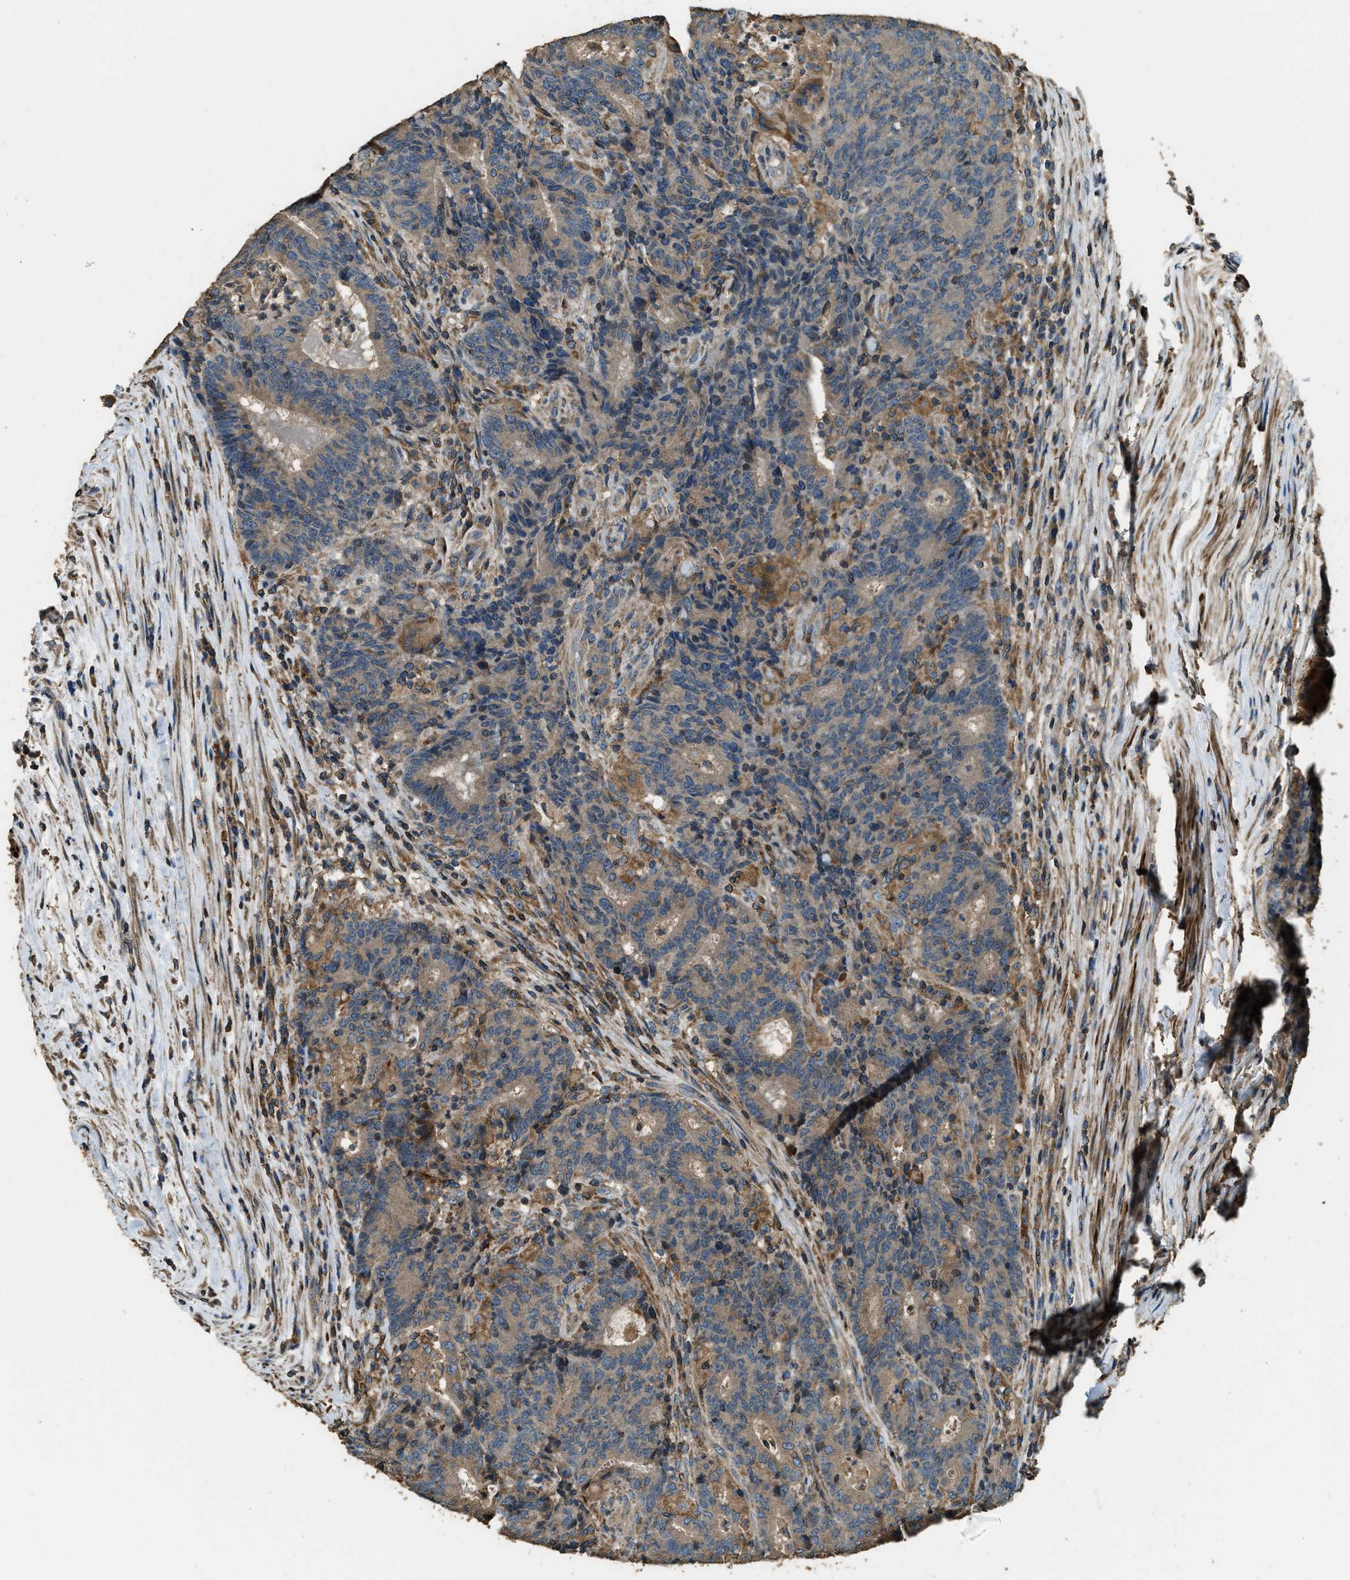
{"staining": {"intensity": "moderate", "quantity": ">75%", "location": "cytoplasmic/membranous"}, "tissue": "colorectal cancer", "cell_type": "Tumor cells", "image_type": "cancer", "snomed": [{"axis": "morphology", "description": "Normal tissue, NOS"}, {"axis": "morphology", "description": "Adenocarcinoma, NOS"}, {"axis": "topography", "description": "Colon"}], "caption": "This is a histology image of immunohistochemistry (IHC) staining of adenocarcinoma (colorectal), which shows moderate staining in the cytoplasmic/membranous of tumor cells.", "gene": "ERGIC1", "patient": {"sex": "female", "age": 75}}